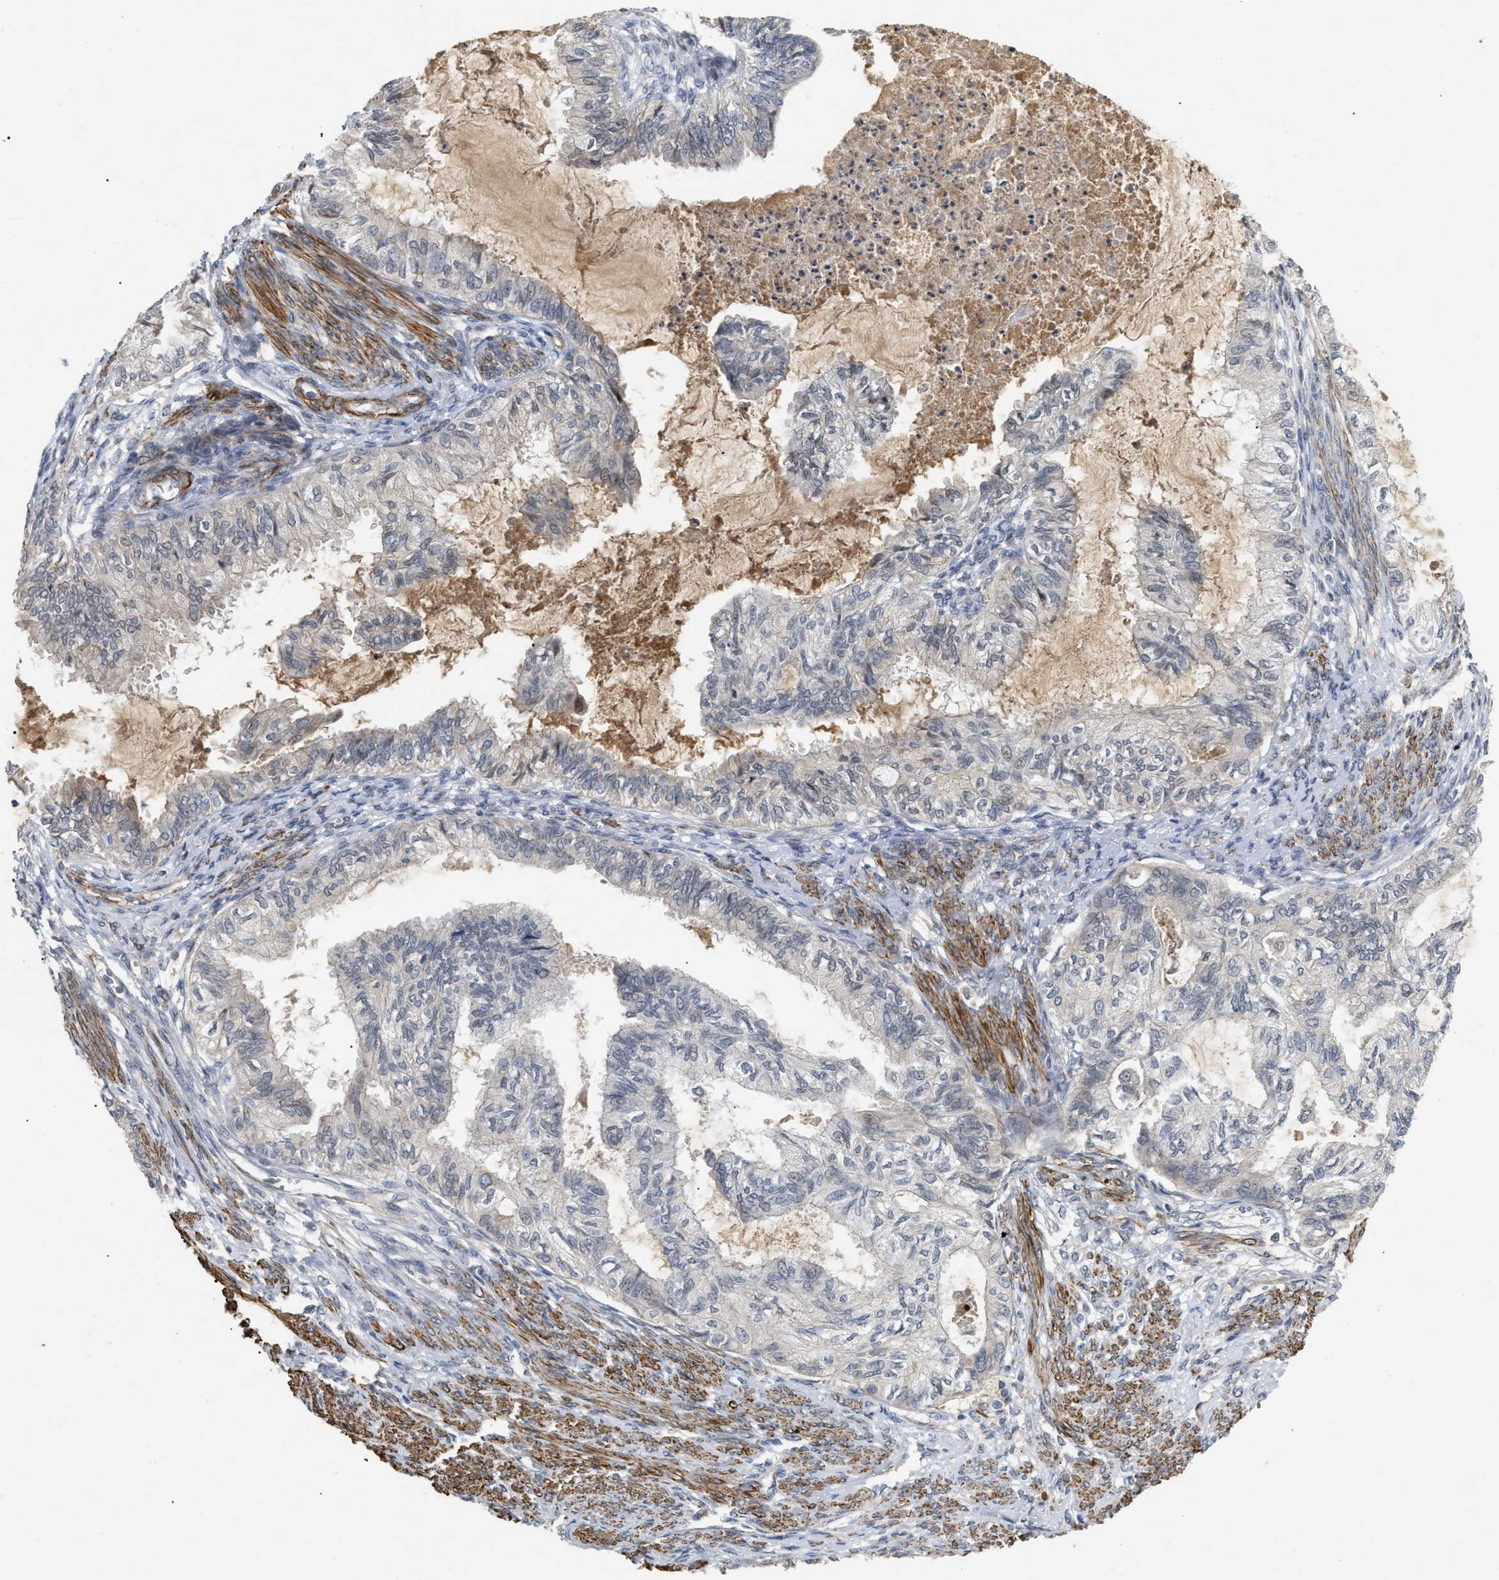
{"staining": {"intensity": "weak", "quantity": "<25%", "location": "cytoplasmic/membranous"}, "tissue": "cervical cancer", "cell_type": "Tumor cells", "image_type": "cancer", "snomed": [{"axis": "morphology", "description": "Normal tissue, NOS"}, {"axis": "morphology", "description": "Adenocarcinoma, NOS"}, {"axis": "topography", "description": "Cervix"}, {"axis": "topography", "description": "Endometrium"}], "caption": "Immunohistochemical staining of cervical cancer shows no significant positivity in tumor cells. The staining was performed using DAB (3,3'-diaminobenzidine) to visualize the protein expression in brown, while the nuclei were stained in blue with hematoxylin (Magnification: 20x).", "gene": "ST6GALNAC6", "patient": {"sex": "female", "age": 86}}